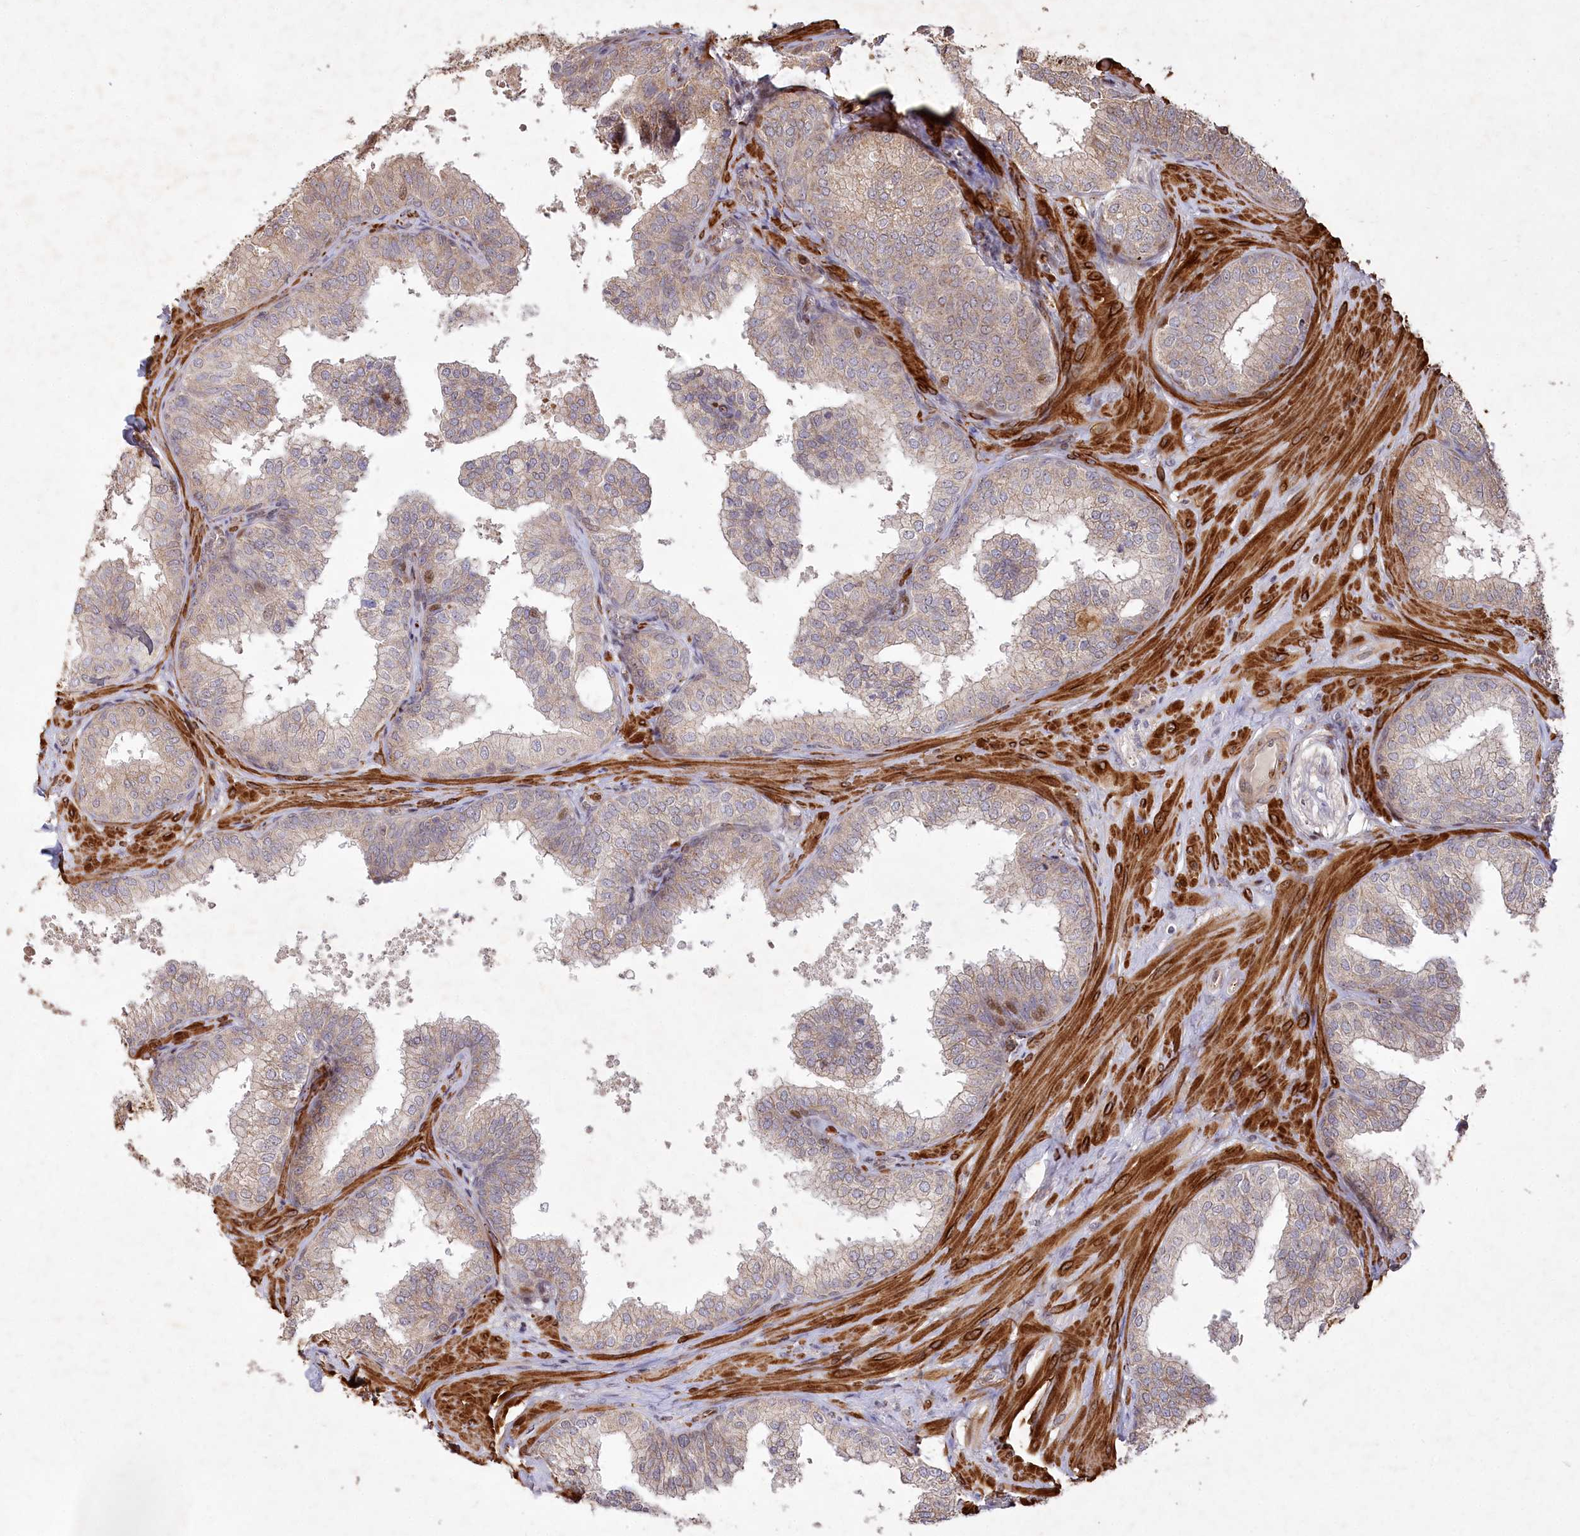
{"staining": {"intensity": "negative", "quantity": "none", "location": "none"}, "tissue": "prostate", "cell_type": "Glandular cells", "image_type": "normal", "snomed": [{"axis": "morphology", "description": "Normal tissue, NOS"}, {"axis": "topography", "description": "Prostate"}], "caption": "High power microscopy histopathology image of an immunohistochemistry (IHC) histopathology image of unremarkable prostate, revealing no significant staining in glandular cells.", "gene": "PSTK", "patient": {"sex": "male", "age": 60}}